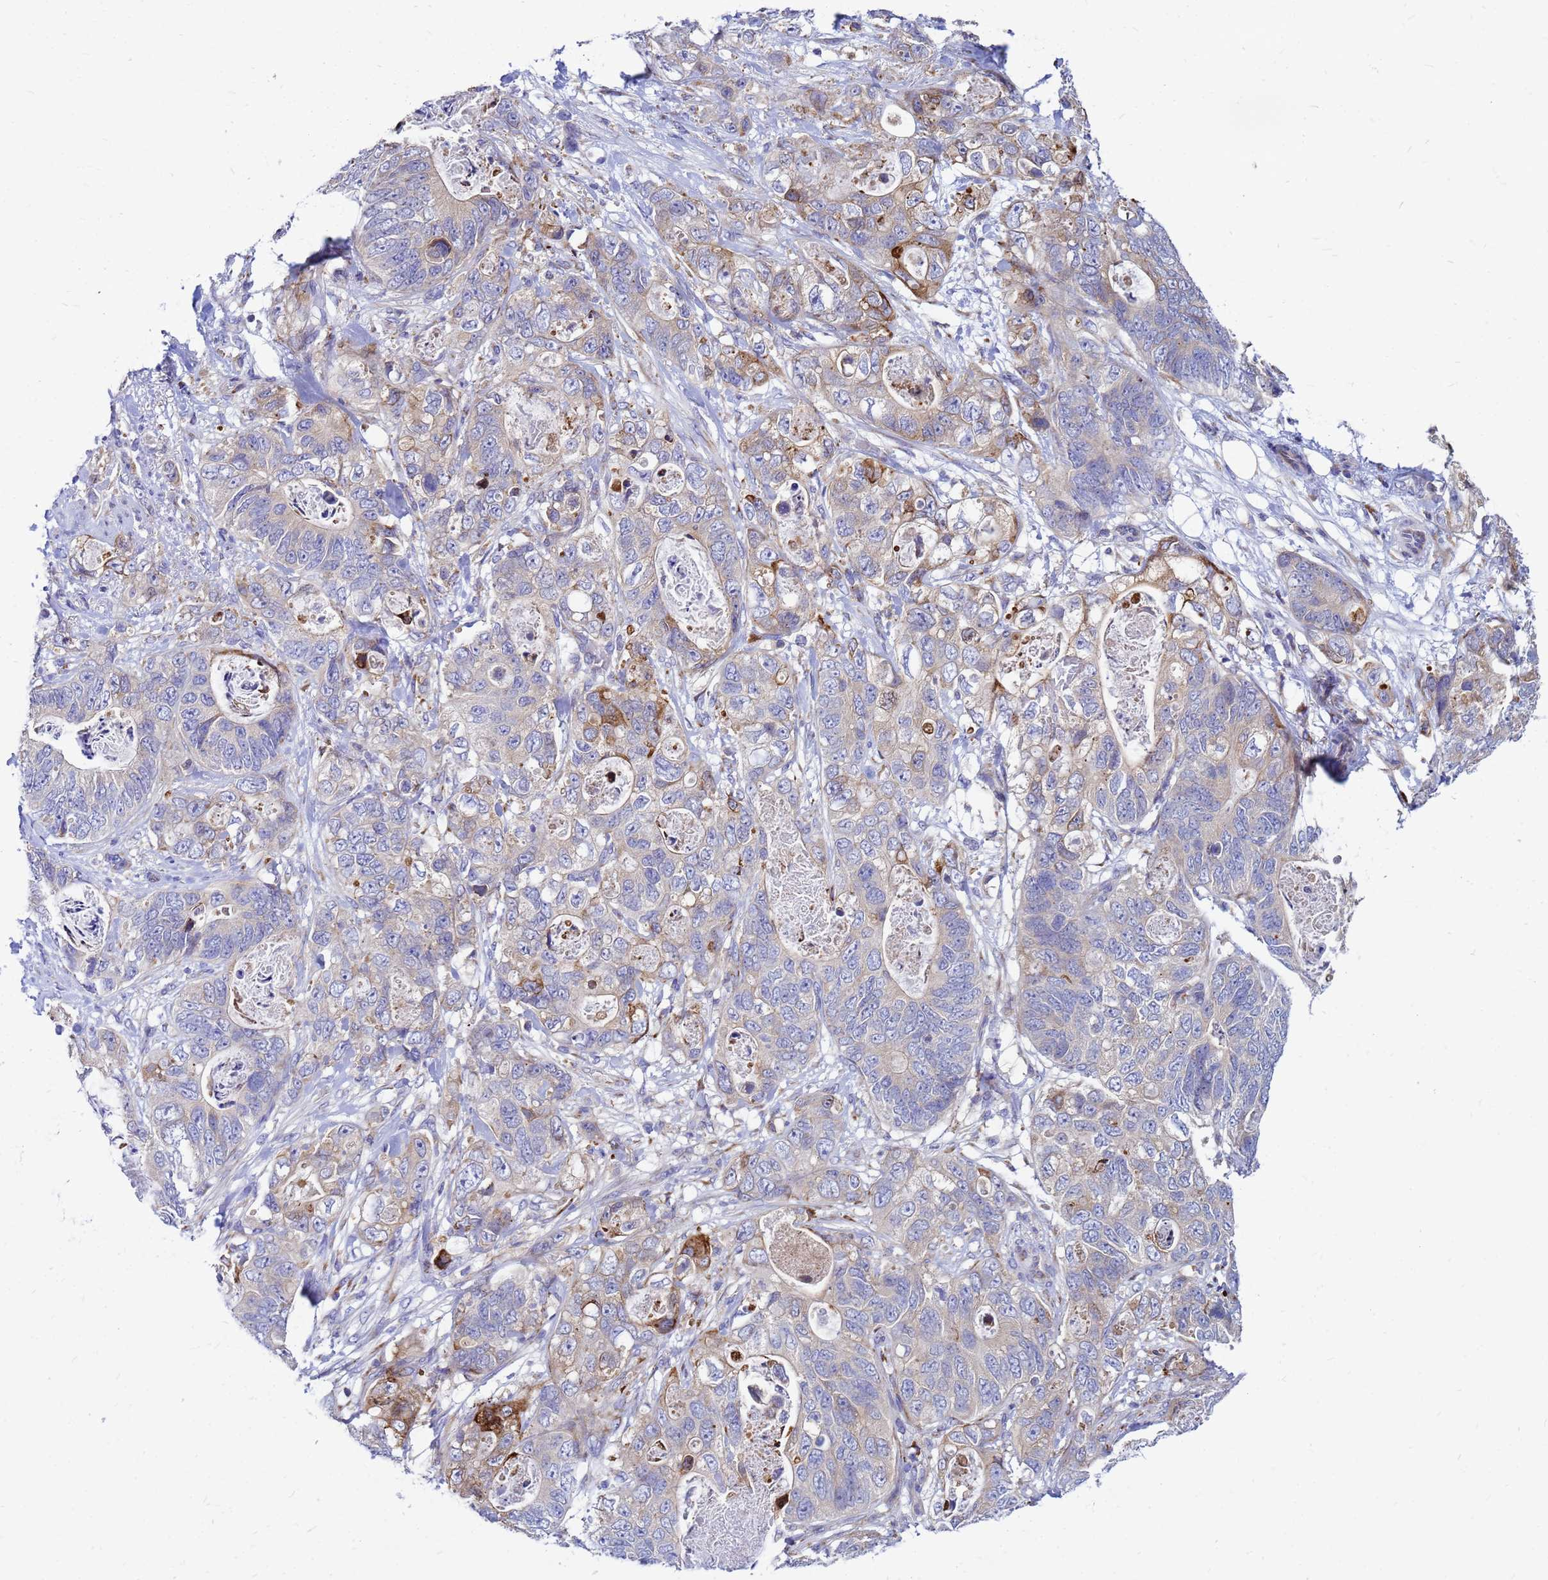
{"staining": {"intensity": "moderate", "quantity": "<25%", "location": "cytoplasmic/membranous"}, "tissue": "stomach cancer", "cell_type": "Tumor cells", "image_type": "cancer", "snomed": [{"axis": "morphology", "description": "Normal tissue, NOS"}, {"axis": "morphology", "description": "Adenocarcinoma, NOS"}, {"axis": "topography", "description": "Stomach"}], "caption": "High-power microscopy captured an immunohistochemistry (IHC) micrograph of stomach adenocarcinoma, revealing moderate cytoplasmic/membranous staining in approximately <25% of tumor cells.", "gene": "FHIP1A", "patient": {"sex": "female", "age": 89}}